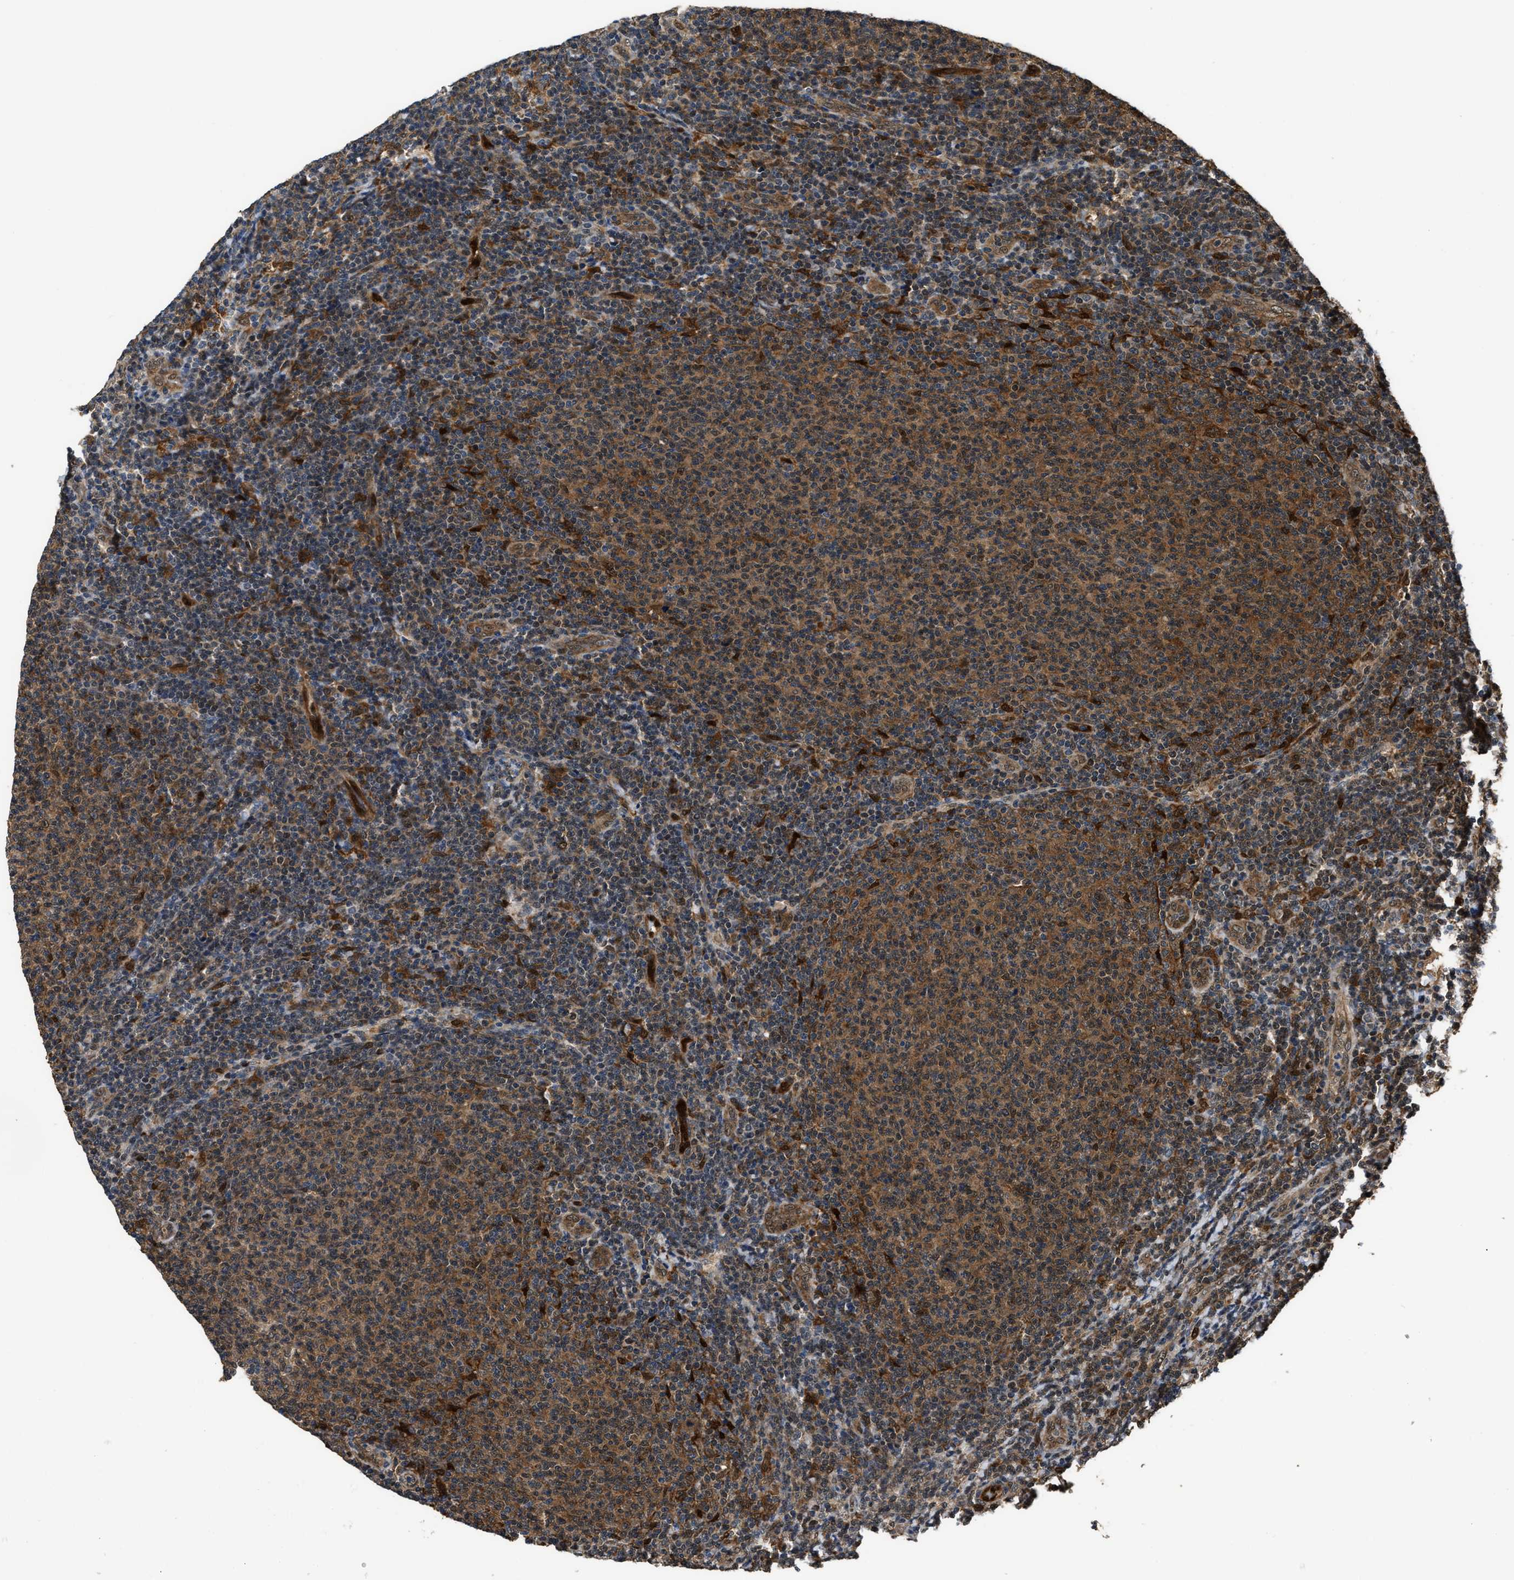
{"staining": {"intensity": "moderate", "quantity": ">75%", "location": "cytoplasmic/membranous"}, "tissue": "lymphoma", "cell_type": "Tumor cells", "image_type": "cancer", "snomed": [{"axis": "morphology", "description": "Malignant lymphoma, non-Hodgkin's type, Low grade"}, {"axis": "topography", "description": "Lymph node"}], "caption": "Lymphoma tissue shows moderate cytoplasmic/membranous positivity in about >75% of tumor cells", "gene": "PPA1", "patient": {"sex": "male", "age": 66}}